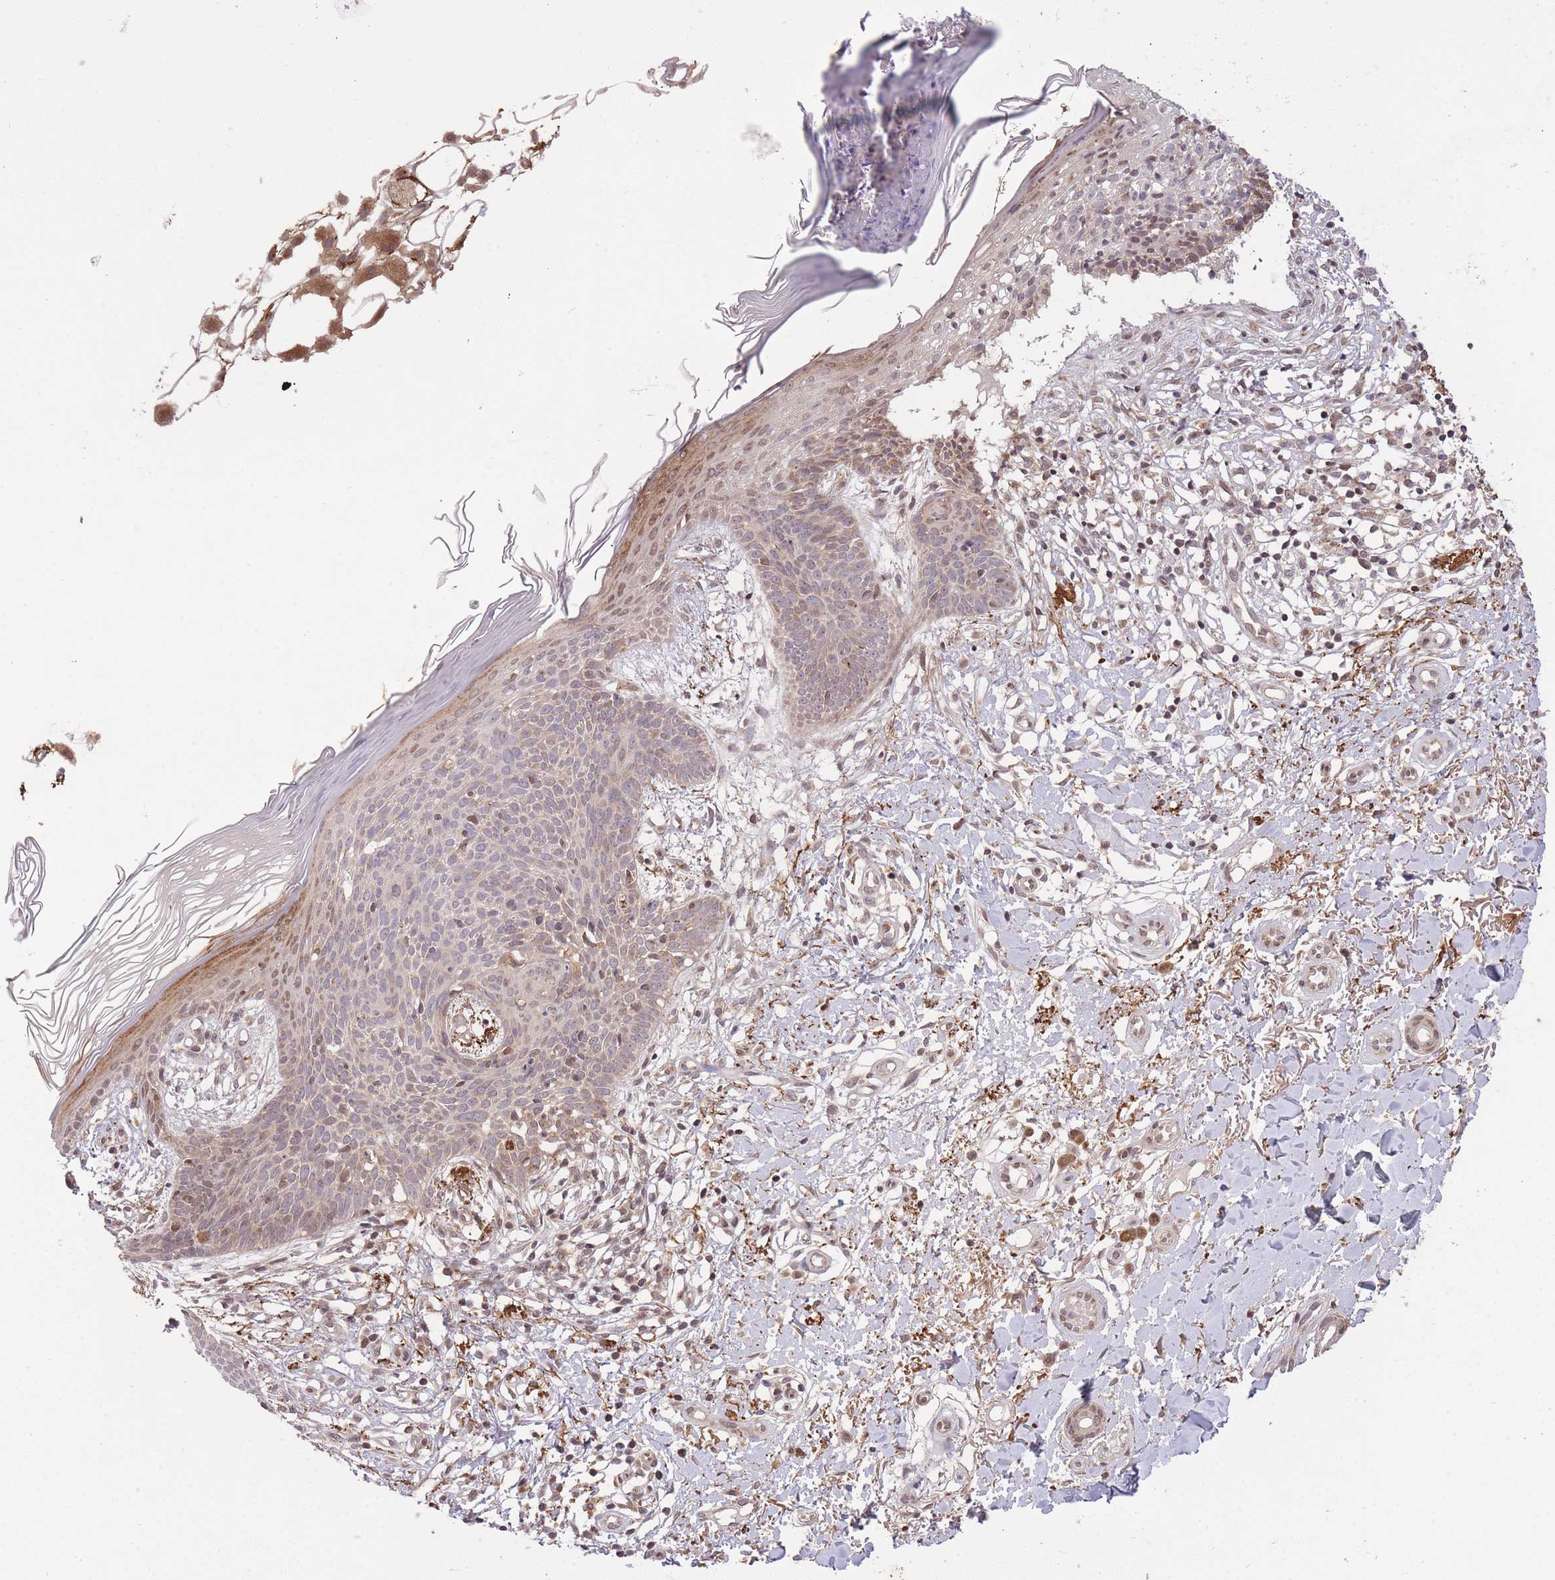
{"staining": {"intensity": "weak", "quantity": "<25%", "location": "nuclear"}, "tissue": "skin cancer", "cell_type": "Tumor cells", "image_type": "cancer", "snomed": [{"axis": "morphology", "description": "Basal cell carcinoma"}, {"axis": "topography", "description": "Skin"}], "caption": "IHC photomicrograph of neoplastic tissue: skin cancer stained with DAB (3,3'-diaminobenzidine) shows no significant protein staining in tumor cells.", "gene": "ZNF391", "patient": {"sex": "male", "age": 78}}